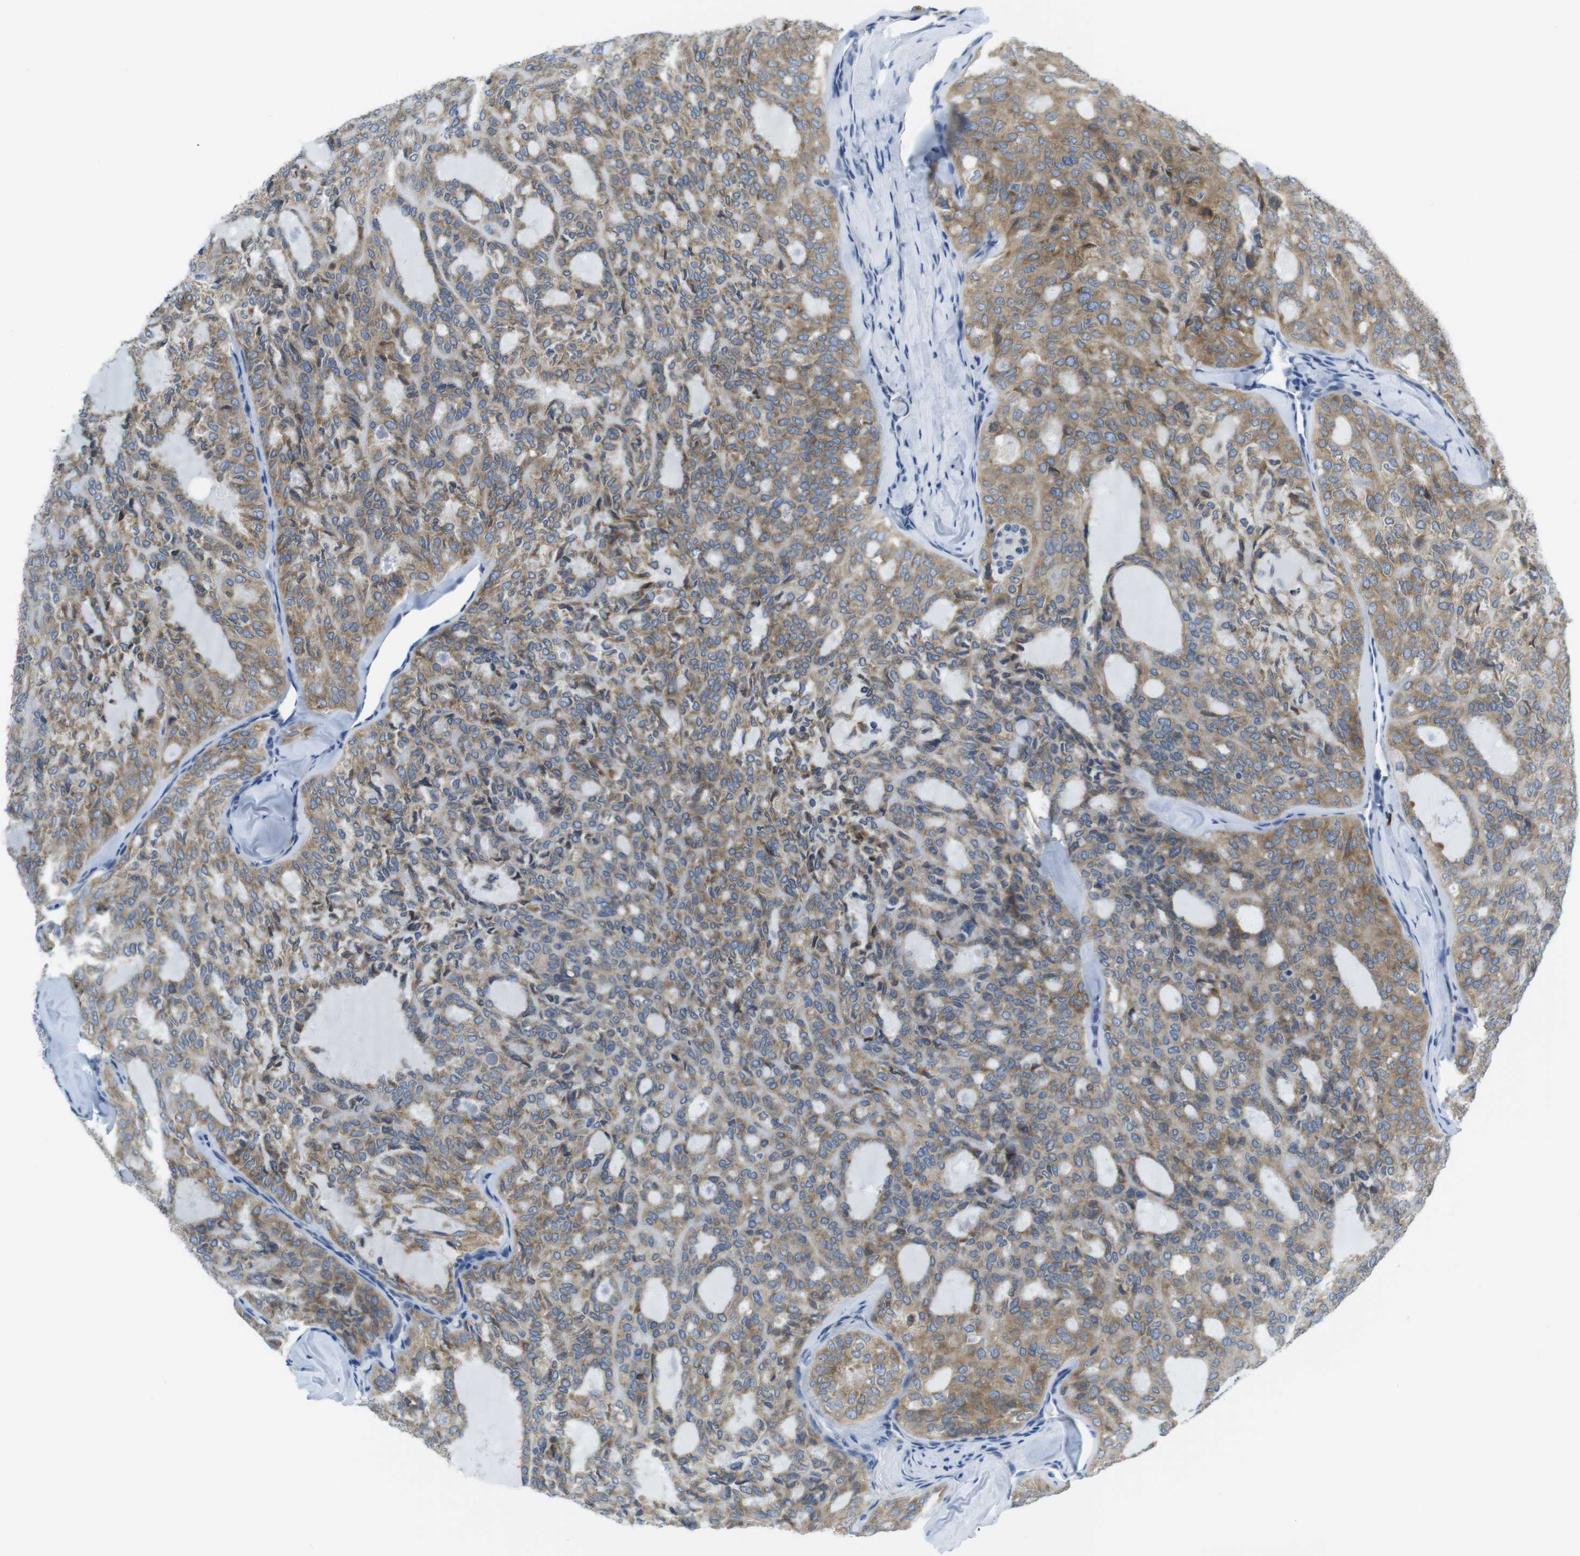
{"staining": {"intensity": "moderate", "quantity": ">75%", "location": "cytoplasmic/membranous"}, "tissue": "thyroid cancer", "cell_type": "Tumor cells", "image_type": "cancer", "snomed": [{"axis": "morphology", "description": "Follicular adenoma carcinoma, NOS"}, {"axis": "topography", "description": "Thyroid gland"}], "caption": "Thyroid cancer stained with a protein marker reveals moderate staining in tumor cells.", "gene": "CLPTM1L", "patient": {"sex": "male", "age": 75}}